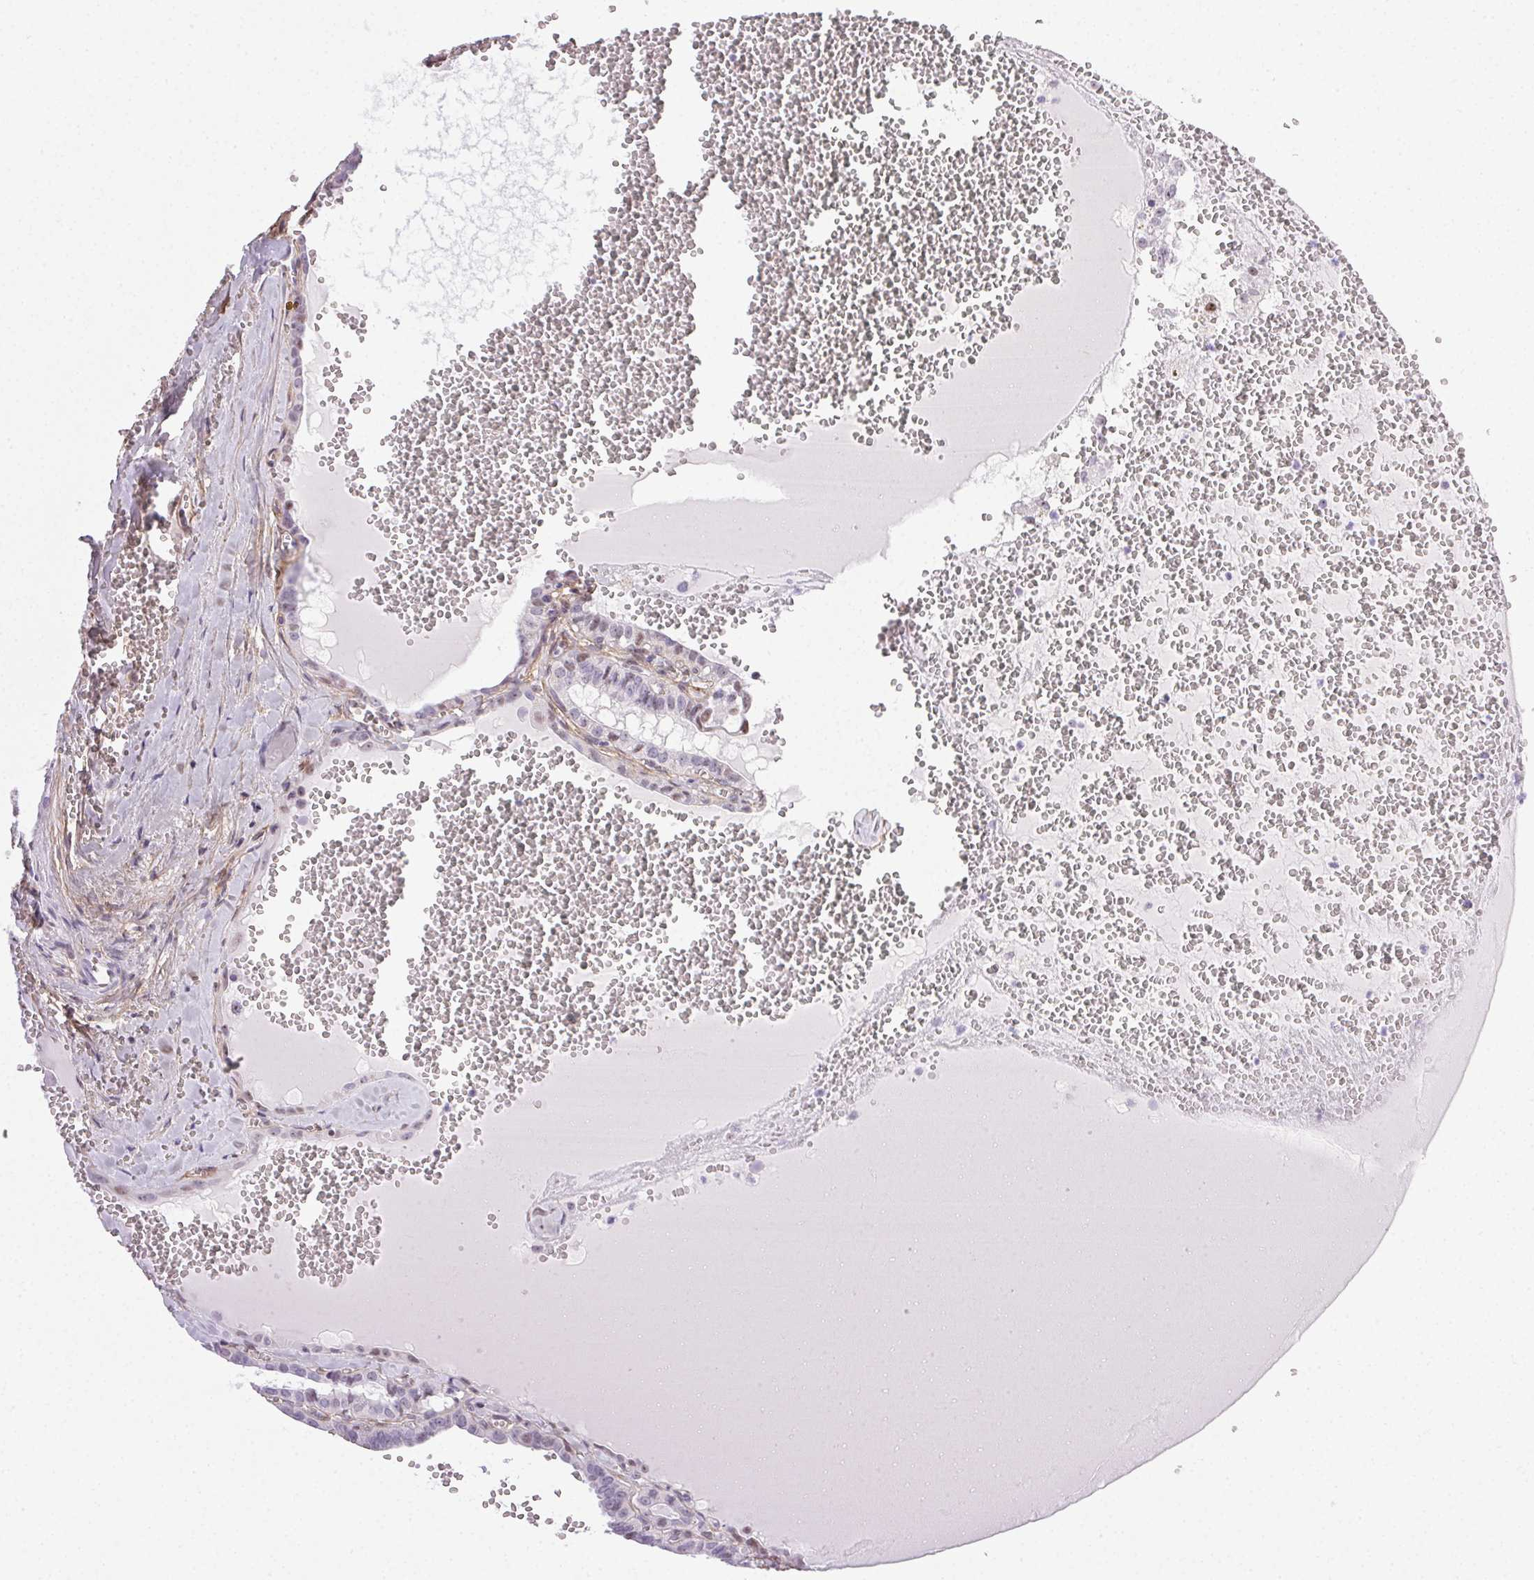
{"staining": {"intensity": "weak", "quantity": "<25%", "location": "nuclear"}, "tissue": "thyroid cancer", "cell_type": "Tumor cells", "image_type": "cancer", "snomed": [{"axis": "morphology", "description": "Papillary adenocarcinoma, NOS"}, {"axis": "topography", "description": "Thyroid gland"}], "caption": "Histopathology image shows no significant protein positivity in tumor cells of thyroid cancer.", "gene": "PDZD2", "patient": {"sex": "female", "age": 21}}